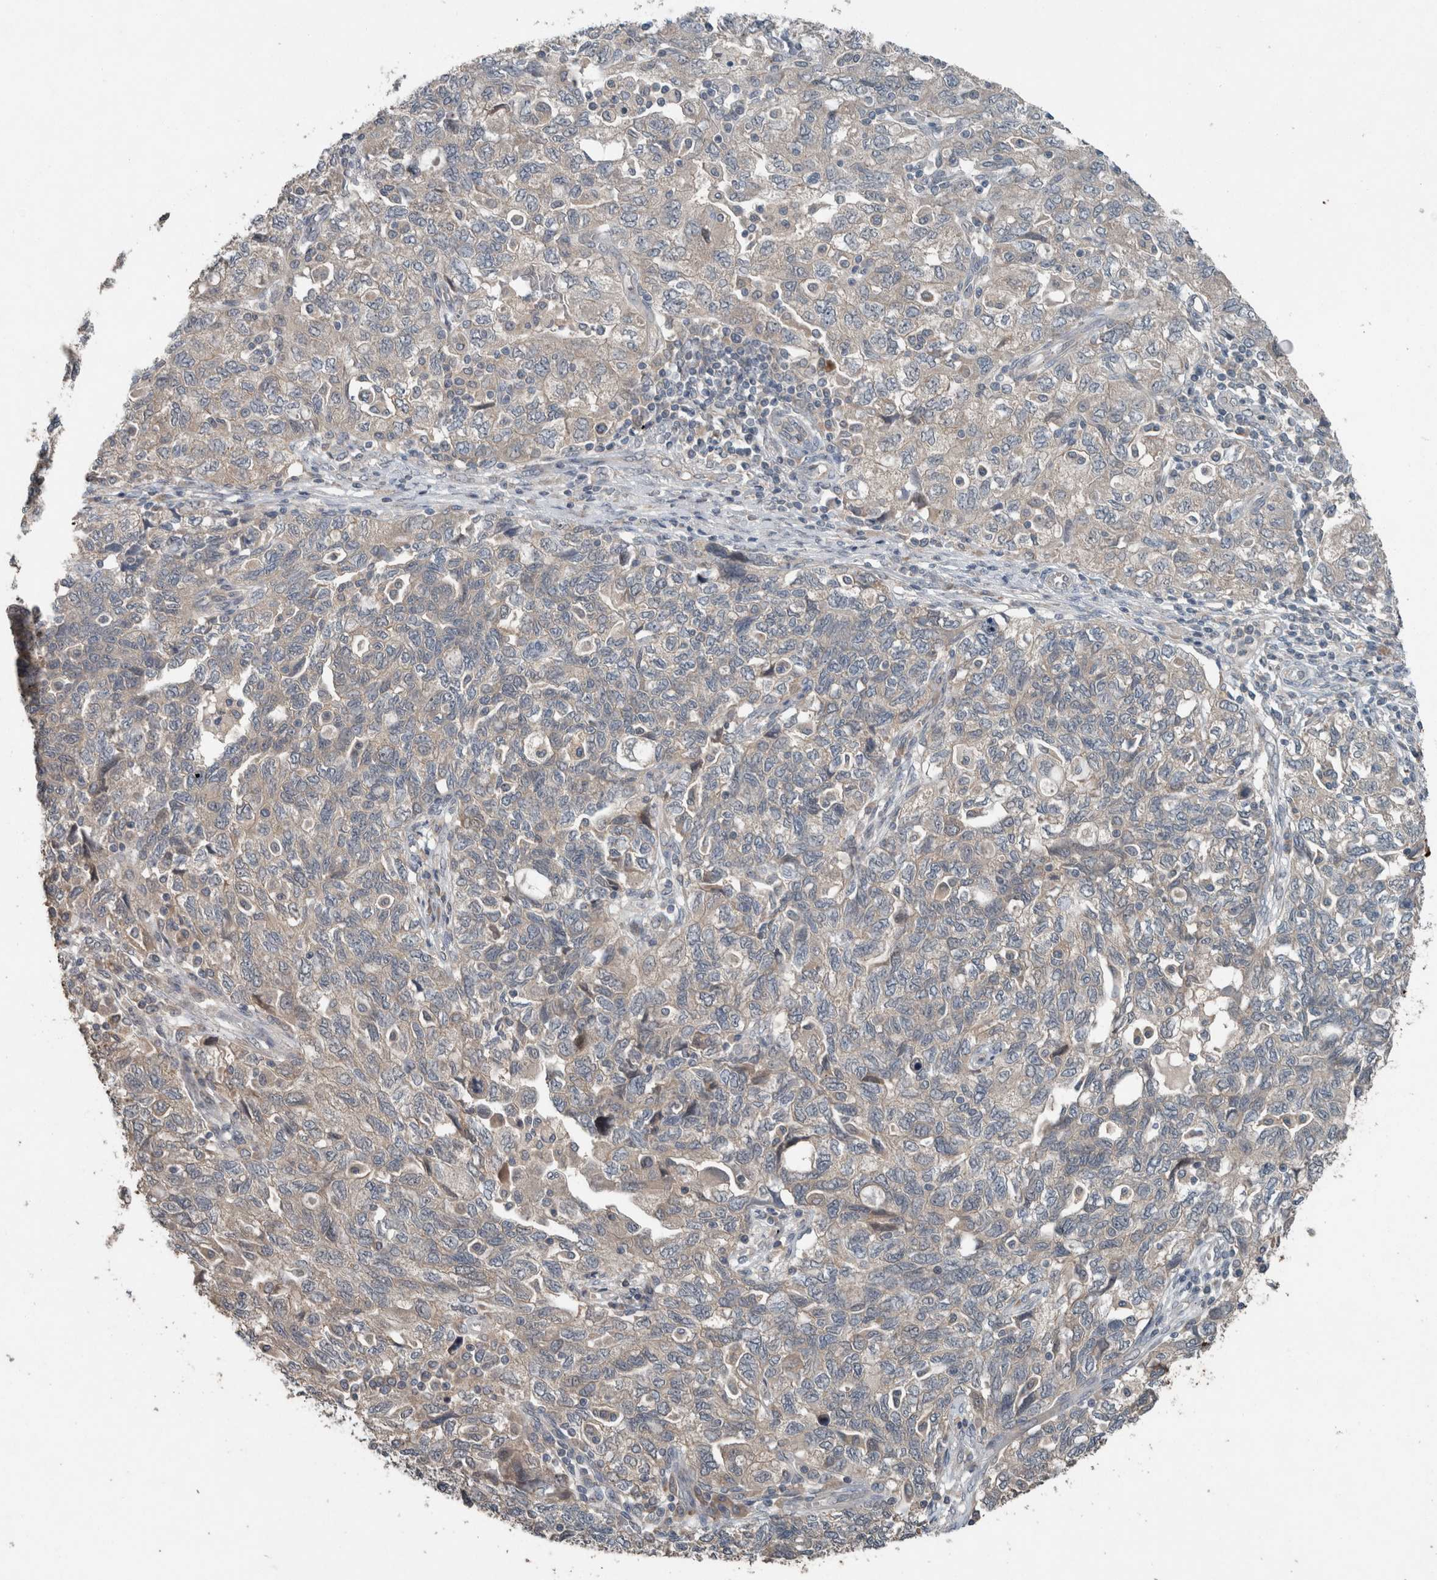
{"staining": {"intensity": "weak", "quantity": "25%-75%", "location": "cytoplasmic/membranous"}, "tissue": "ovarian cancer", "cell_type": "Tumor cells", "image_type": "cancer", "snomed": [{"axis": "morphology", "description": "Carcinoma, NOS"}, {"axis": "morphology", "description": "Cystadenocarcinoma, serous, NOS"}, {"axis": "topography", "description": "Ovary"}], "caption": "This micrograph shows immunohistochemistry (IHC) staining of ovarian cancer, with low weak cytoplasmic/membranous positivity in about 25%-75% of tumor cells.", "gene": "KNTC1", "patient": {"sex": "female", "age": 69}}